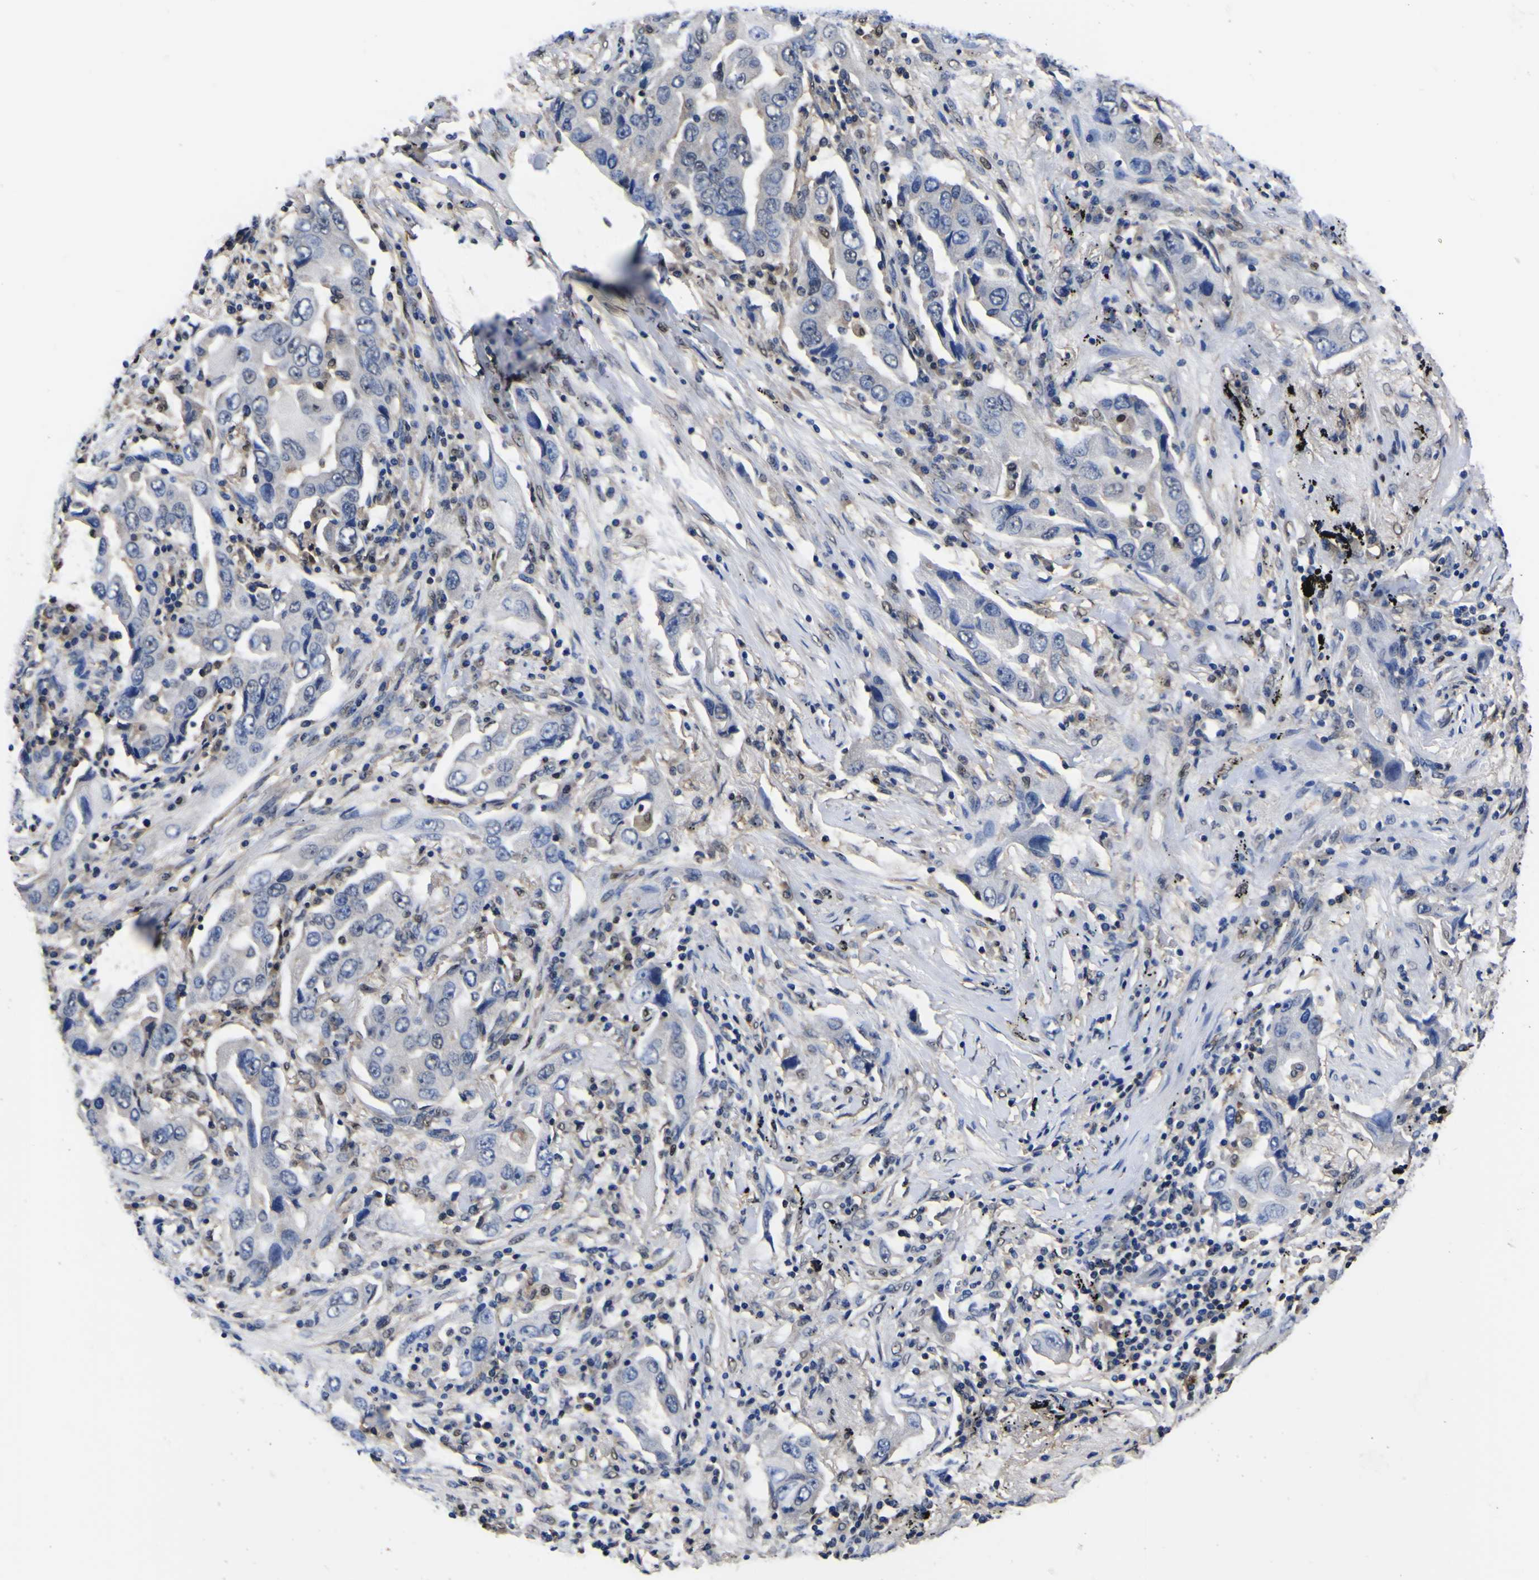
{"staining": {"intensity": "negative", "quantity": "none", "location": "none"}, "tissue": "lung cancer", "cell_type": "Tumor cells", "image_type": "cancer", "snomed": [{"axis": "morphology", "description": "Adenocarcinoma, NOS"}, {"axis": "topography", "description": "Lung"}], "caption": "There is no significant staining in tumor cells of lung cancer (adenocarcinoma).", "gene": "FAM110B", "patient": {"sex": "female", "age": 65}}